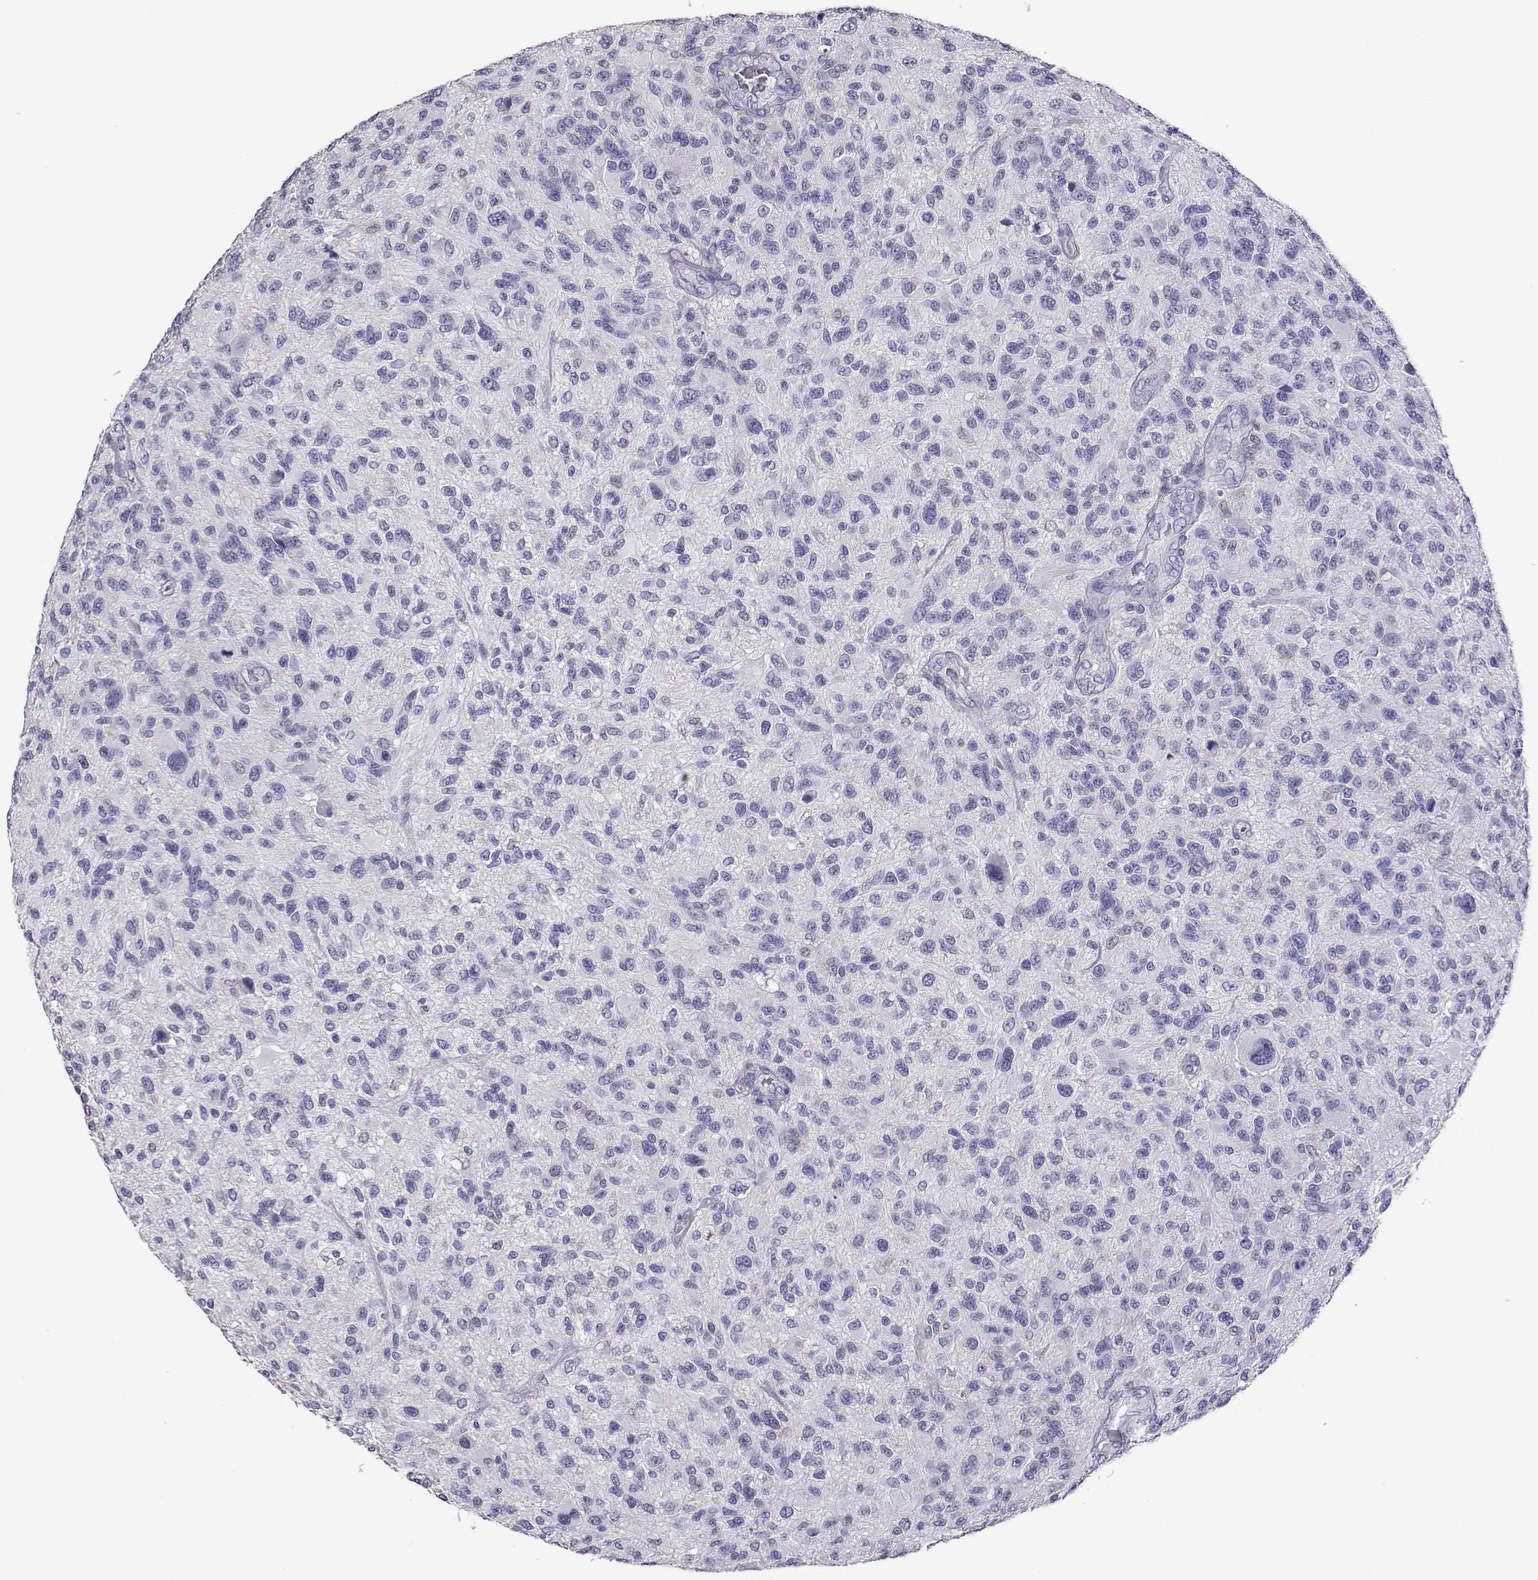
{"staining": {"intensity": "negative", "quantity": "none", "location": "none"}, "tissue": "glioma", "cell_type": "Tumor cells", "image_type": "cancer", "snomed": [{"axis": "morphology", "description": "Glioma, malignant, High grade"}, {"axis": "topography", "description": "Brain"}], "caption": "Immunohistochemical staining of human glioma shows no significant staining in tumor cells.", "gene": "AKR1B1", "patient": {"sex": "male", "age": 47}}